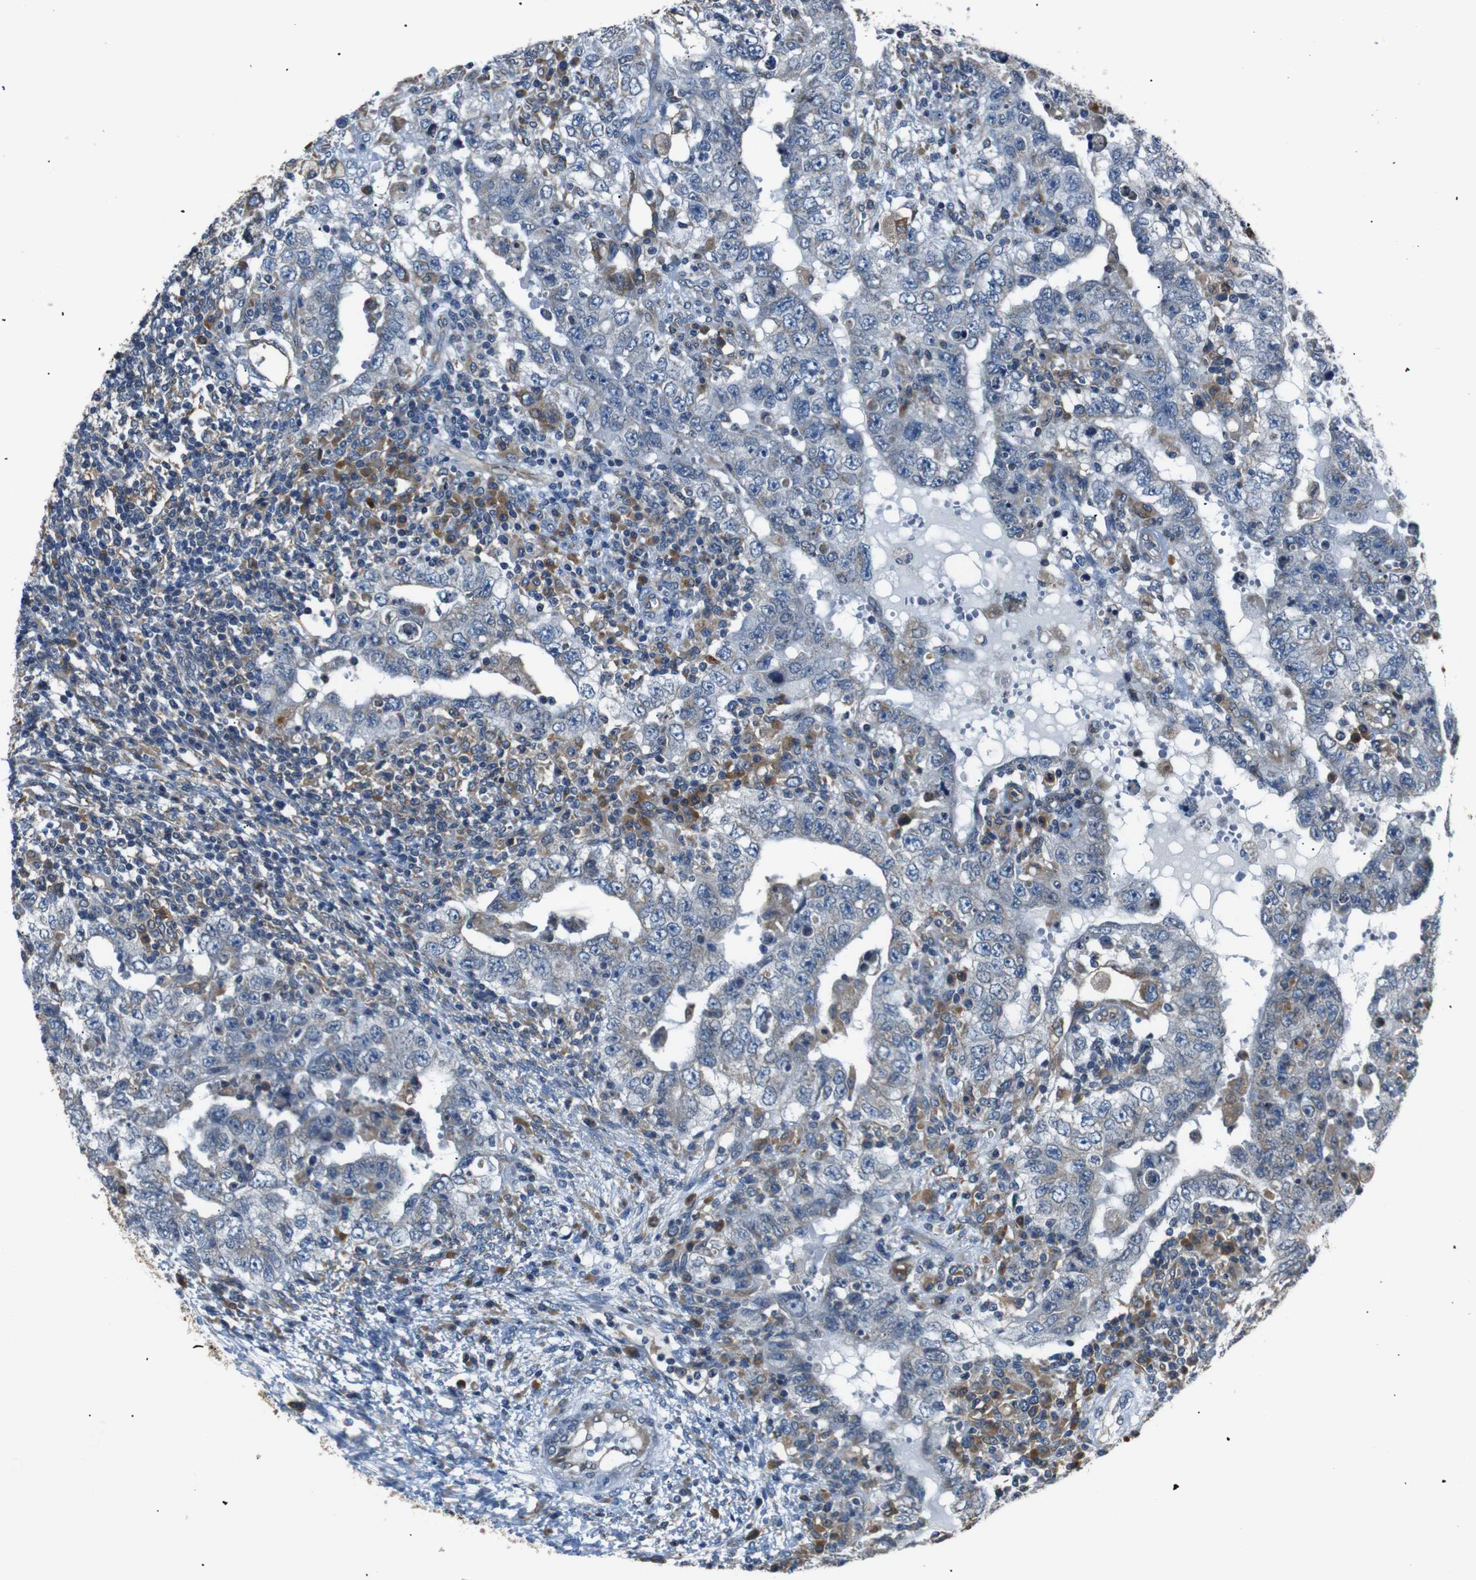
{"staining": {"intensity": "negative", "quantity": "none", "location": "none"}, "tissue": "testis cancer", "cell_type": "Tumor cells", "image_type": "cancer", "snomed": [{"axis": "morphology", "description": "Carcinoma, Embryonal, NOS"}, {"axis": "topography", "description": "Testis"}], "caption": "IHC of human testis cancer (embryonal carcinoma) displays no positivity in tumor cells.", "gene": "TMED2", "patient": {"sex": "male", "age": 26}}